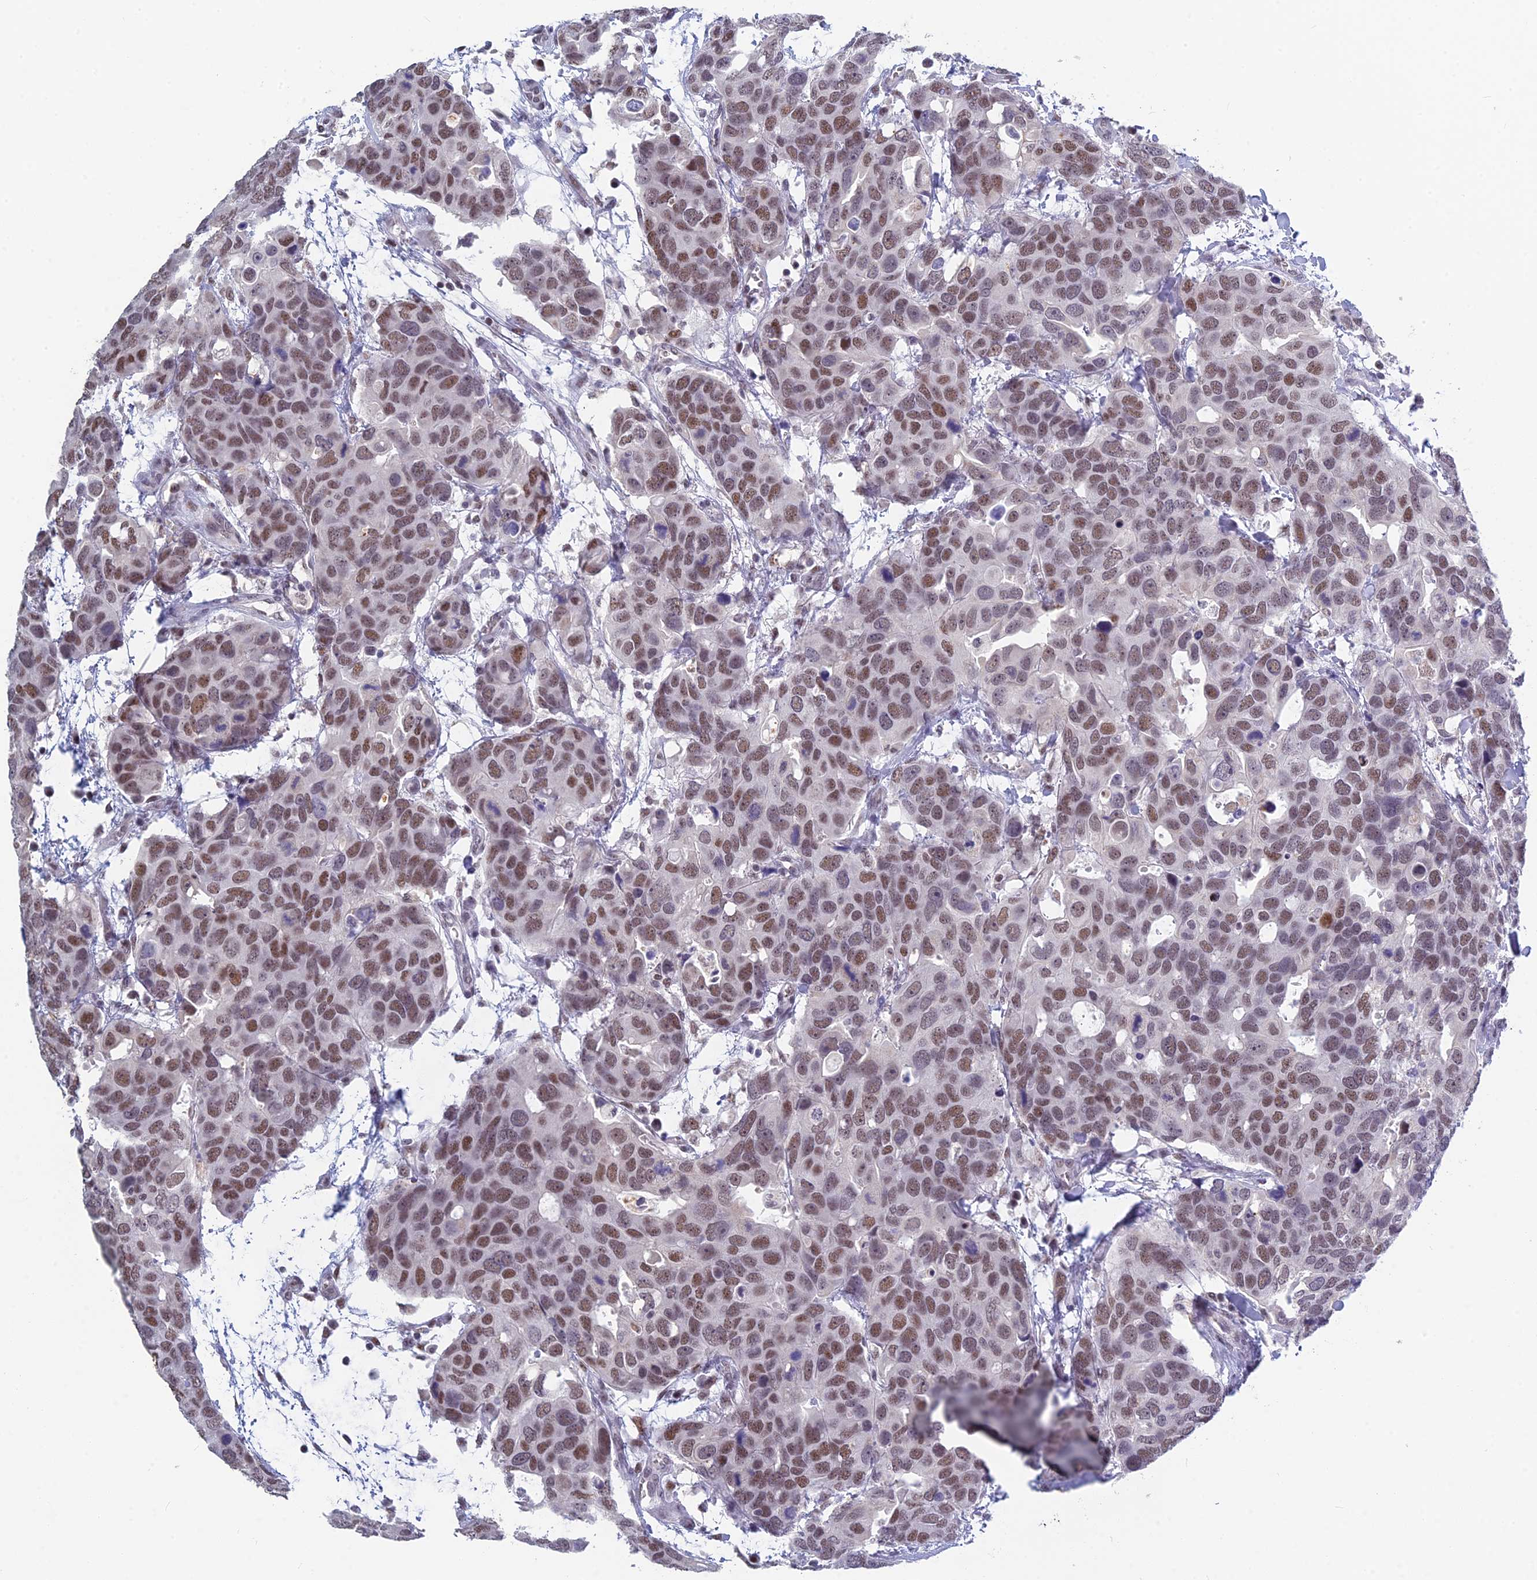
{"staining": {"intensity": "moderate", "quantity": ">75%", "location": "nuclear"}, "tissue": "breast cancer", "cell_type": "Tumor cells", "image_type": "cancer", "snomed": [{"axis": "morphology", "description": "Duct carcinoma"}, {"axis": "topography", "description": "Breast"}], "caption": "Moderate nuclear protein staining is identified in about >75% of tumor cells in breast cancer (invasive ductal carcinoma).", "gene": "MT-CO3", "patient": {"sex": "female", "age": 83}}